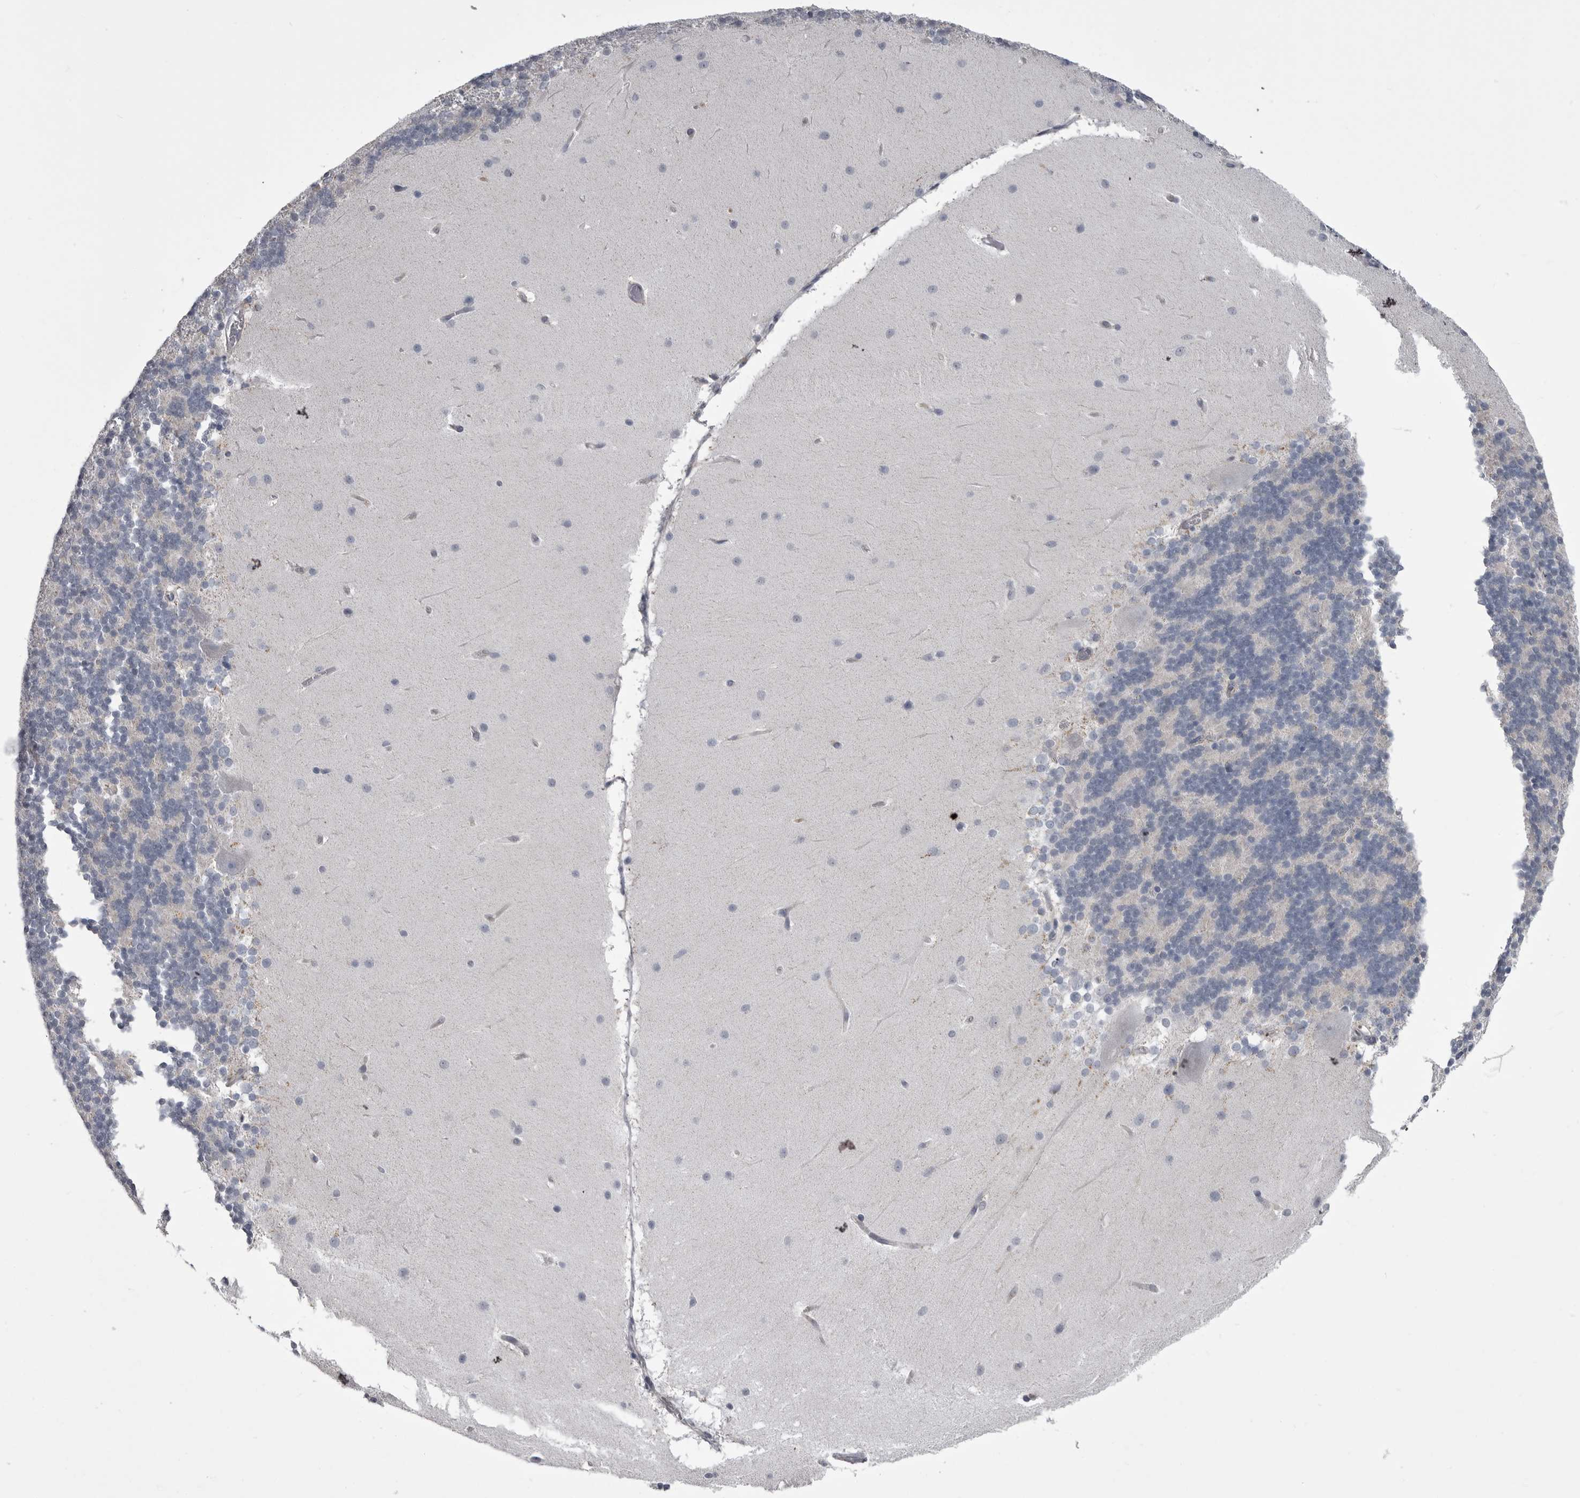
{"staining": {"intensity": "negative", "quantity": "none", "location": "none"}, "tissue": "cerebellum", "cell_type": "Cells in granular layer", "image_type": "normal", "snomed": [{"axis": "morphology", "description": "Normal tissue, NOS"}, {"axis": "topography", "description": "Cerebellum"}], "caption": "The image demonstrates no staining of cells in granular layer in benign cerebellum.", "gene": "OPLAH", "patient": {"sex": "female", "age": 19}}